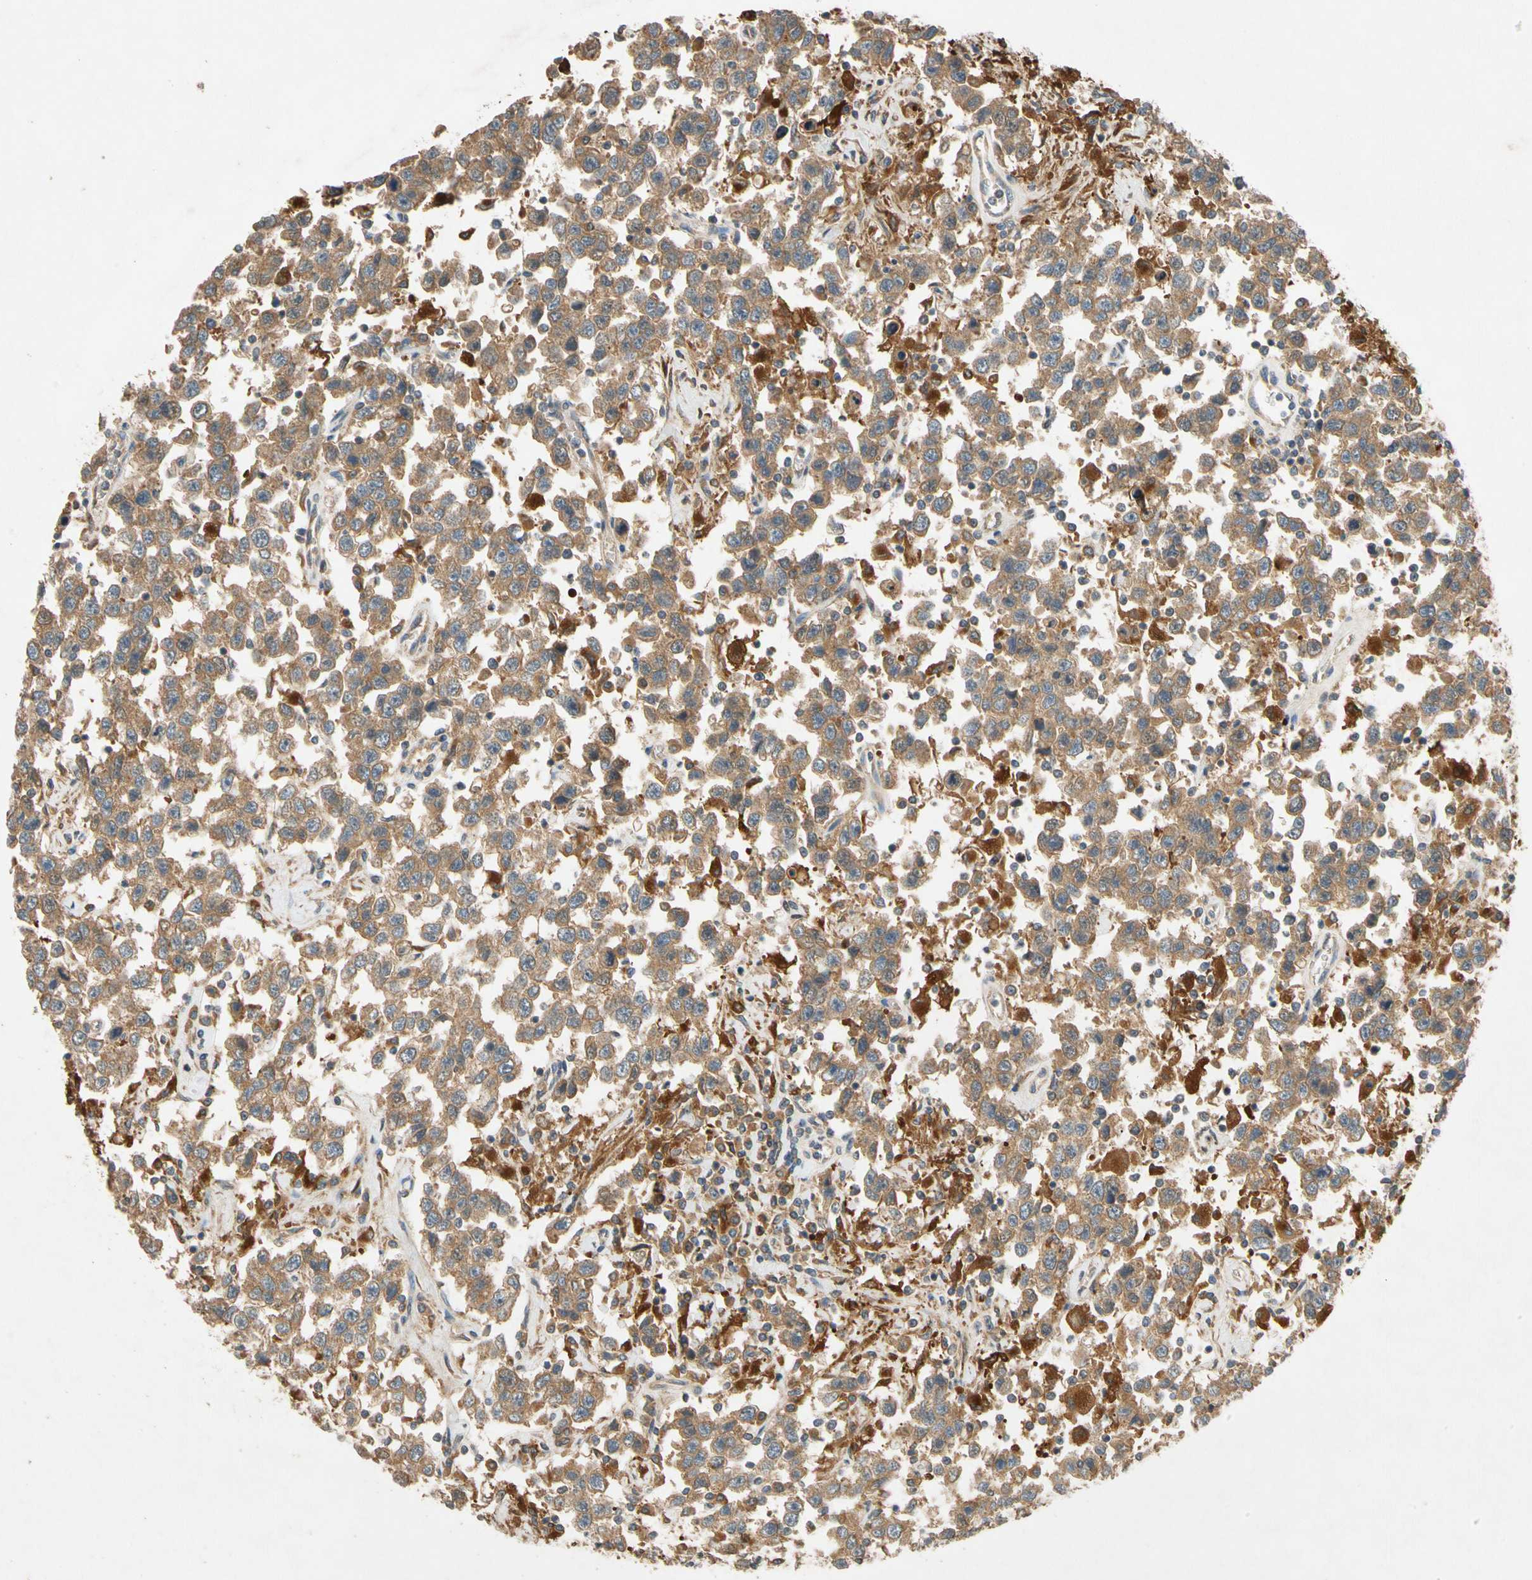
{"staining": {"intensity": "moderate", "quantity": ">75%", "location": "cytoplasmic/membranous"}, "tissue": "testis cancer", "cell_type": "Tumor cells", "image_type": "cancer", "snomed": [{"axis": "morphology", "description": "Seminoma, NOS"}, {"axis": "topography", "description": "Testis"}], "caption": "Immunohistochemistry histopathology image of neoplastic tissue: human testis cancer stained using immunohistochemistry (IHC) exhibits medium levels of moderate protein expression localized specifically in the cytoplasmic/membranous of tumor cells, appearing as a cytoplasmic/membranous brown color.", "gene": "USP46", "patient": {"sex": "male", "age": 41}}